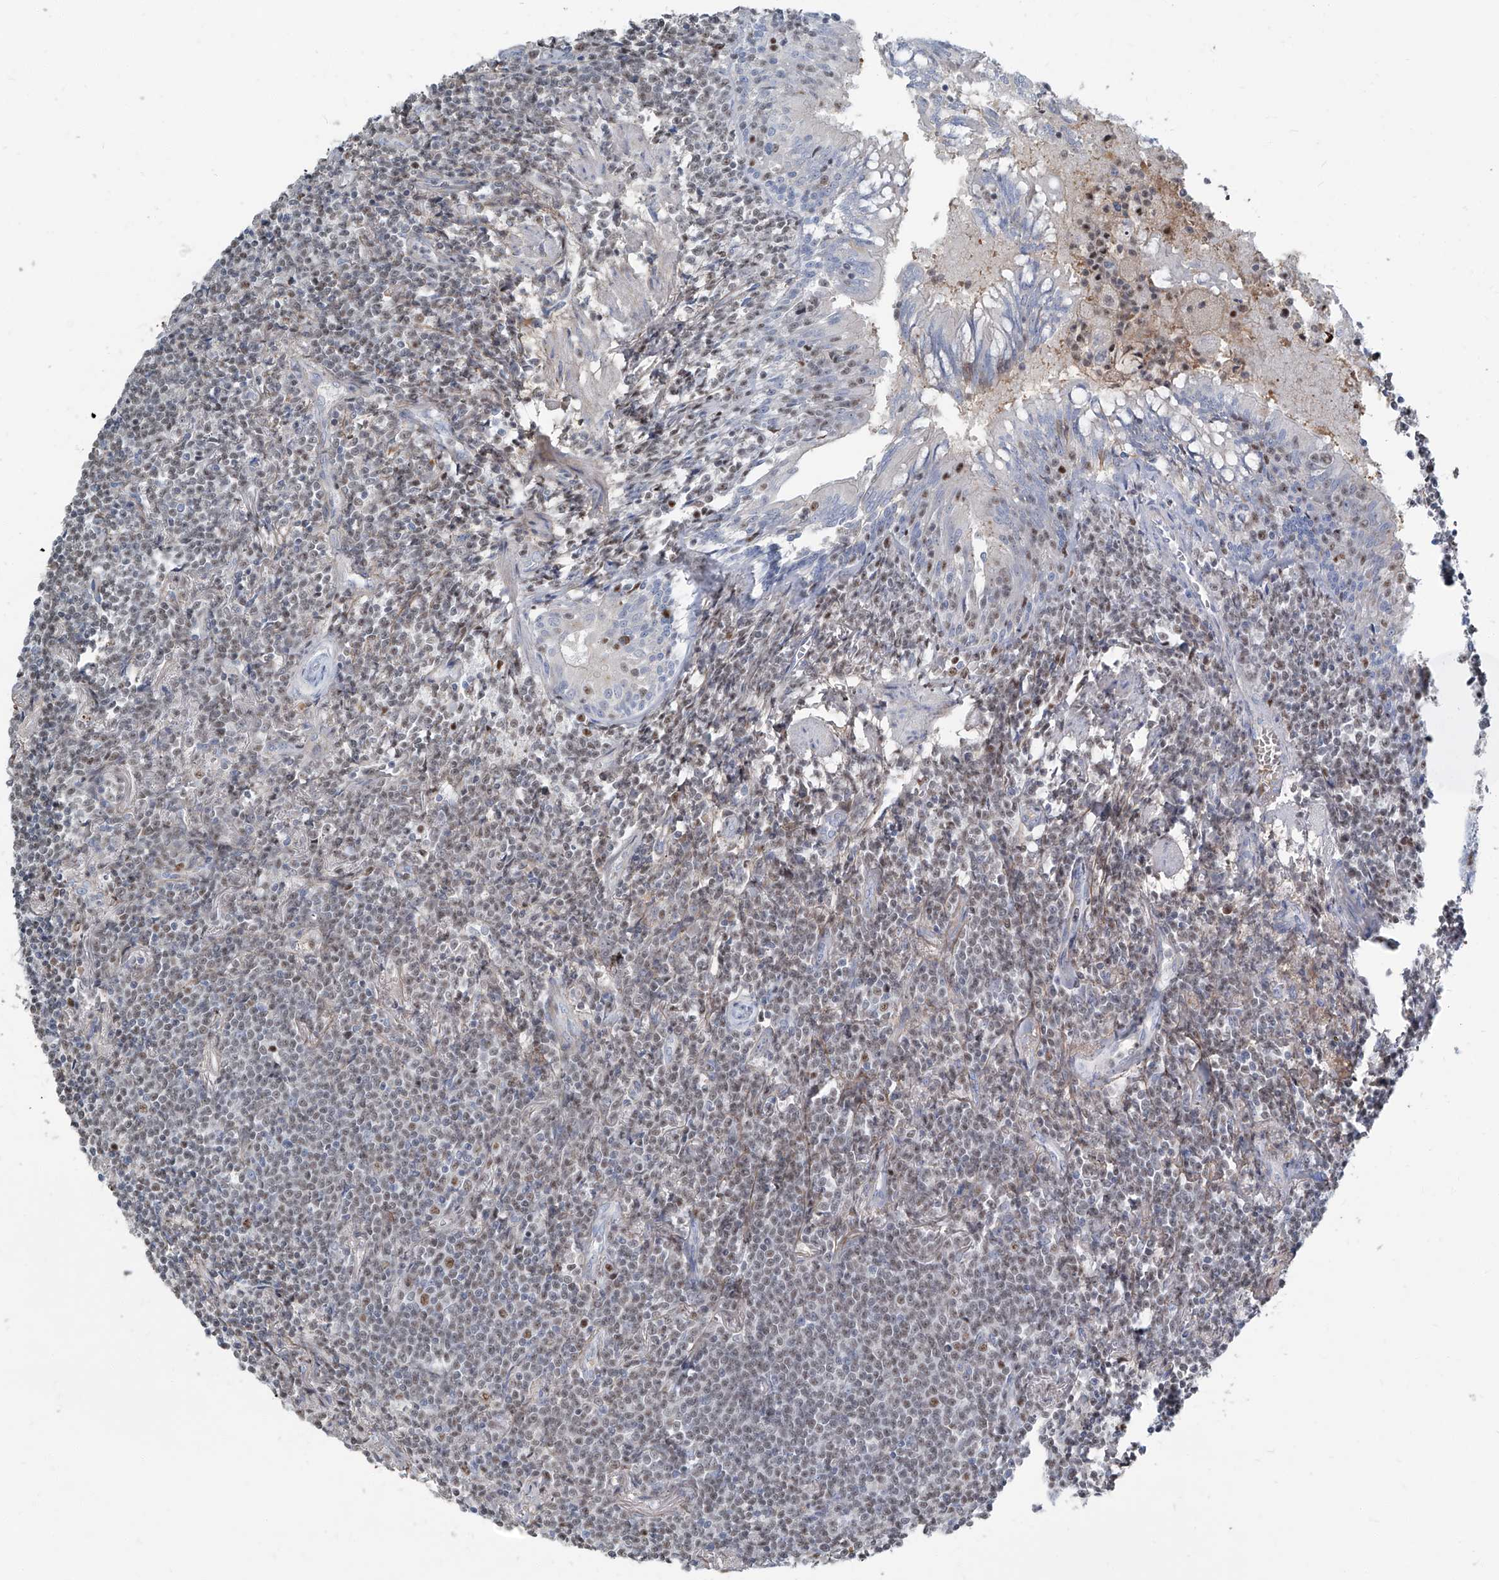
{"staining": {"intensity": "weak", "quantity": "25%-75%", "location": "nuclear"}, "tissue": "lymphoma", "cell_type": "Tumor cells", "image_type": "cancer", "snomed": [{"axis": "morphology", "description": "Malignant lymphoma, non-Hodgkin's type, Low grade"}, {"axis": "topography", "description": "Lung"}], "caption": "A histopathology image of human low-grade malignant lymphoma, non-Hodgkin's type stained for a protein reveals weak nuclear brown staining in tumor cells.", "gene": "HOXA3", "patient": {"sex": "female", "age": 71}}